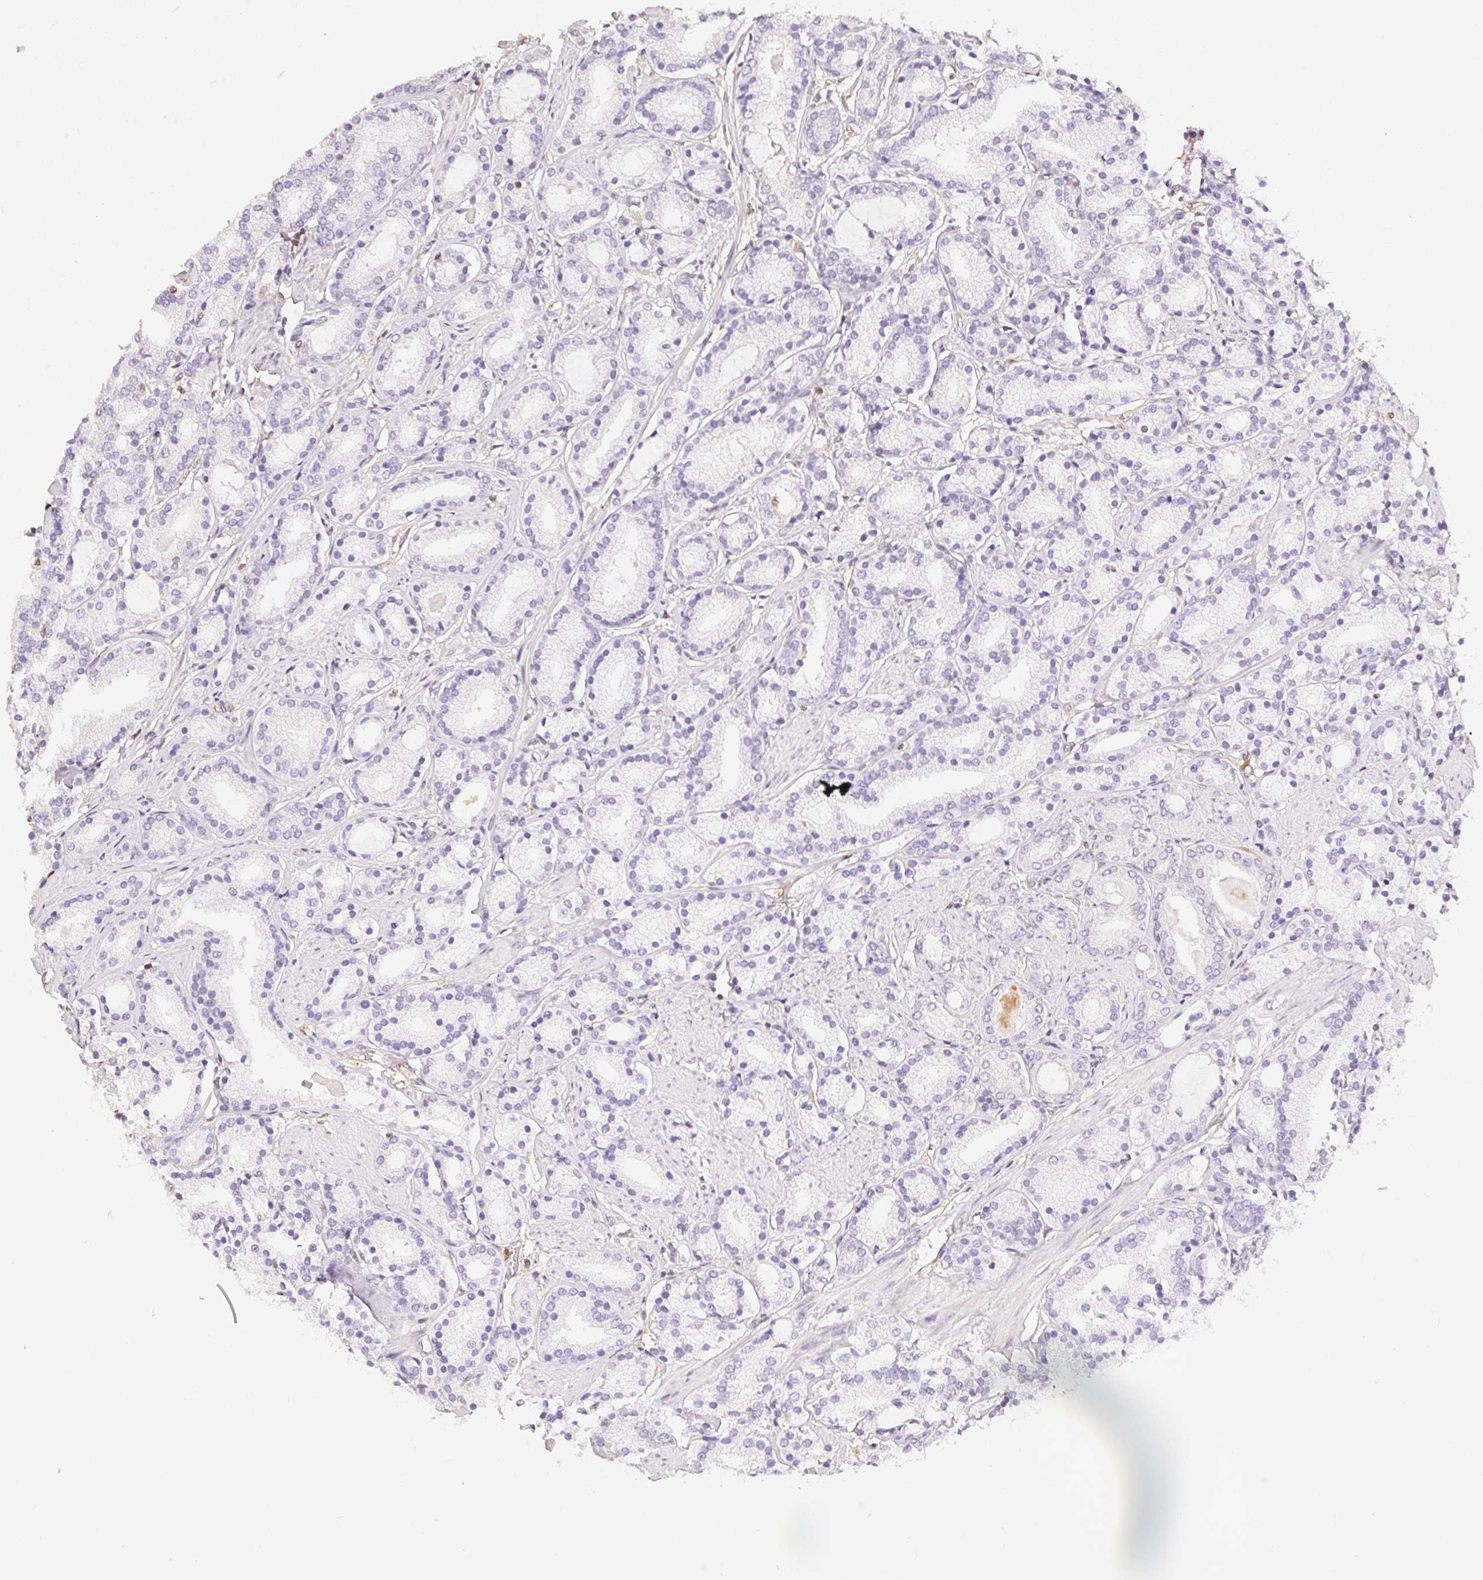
{"staining": {"intensity": "negative", "quantity": "none", "location": "none"}, "tissue": "prostate cancer", "cell_type": "Tumor cells", "image_type": "cancer", "snomed": [{"axis": "morphology", "description": "Adenocarcinoma, High grade"}, {"axis": "topography", "description": "Prostate"}], "caption": "High power microscopy micrograph of an IHC histopathology image of prostate cancer, revealing no significant positivity in tumor cells.", "gene": "S100A3", "patient": {"sex": "male", "age": 63}}